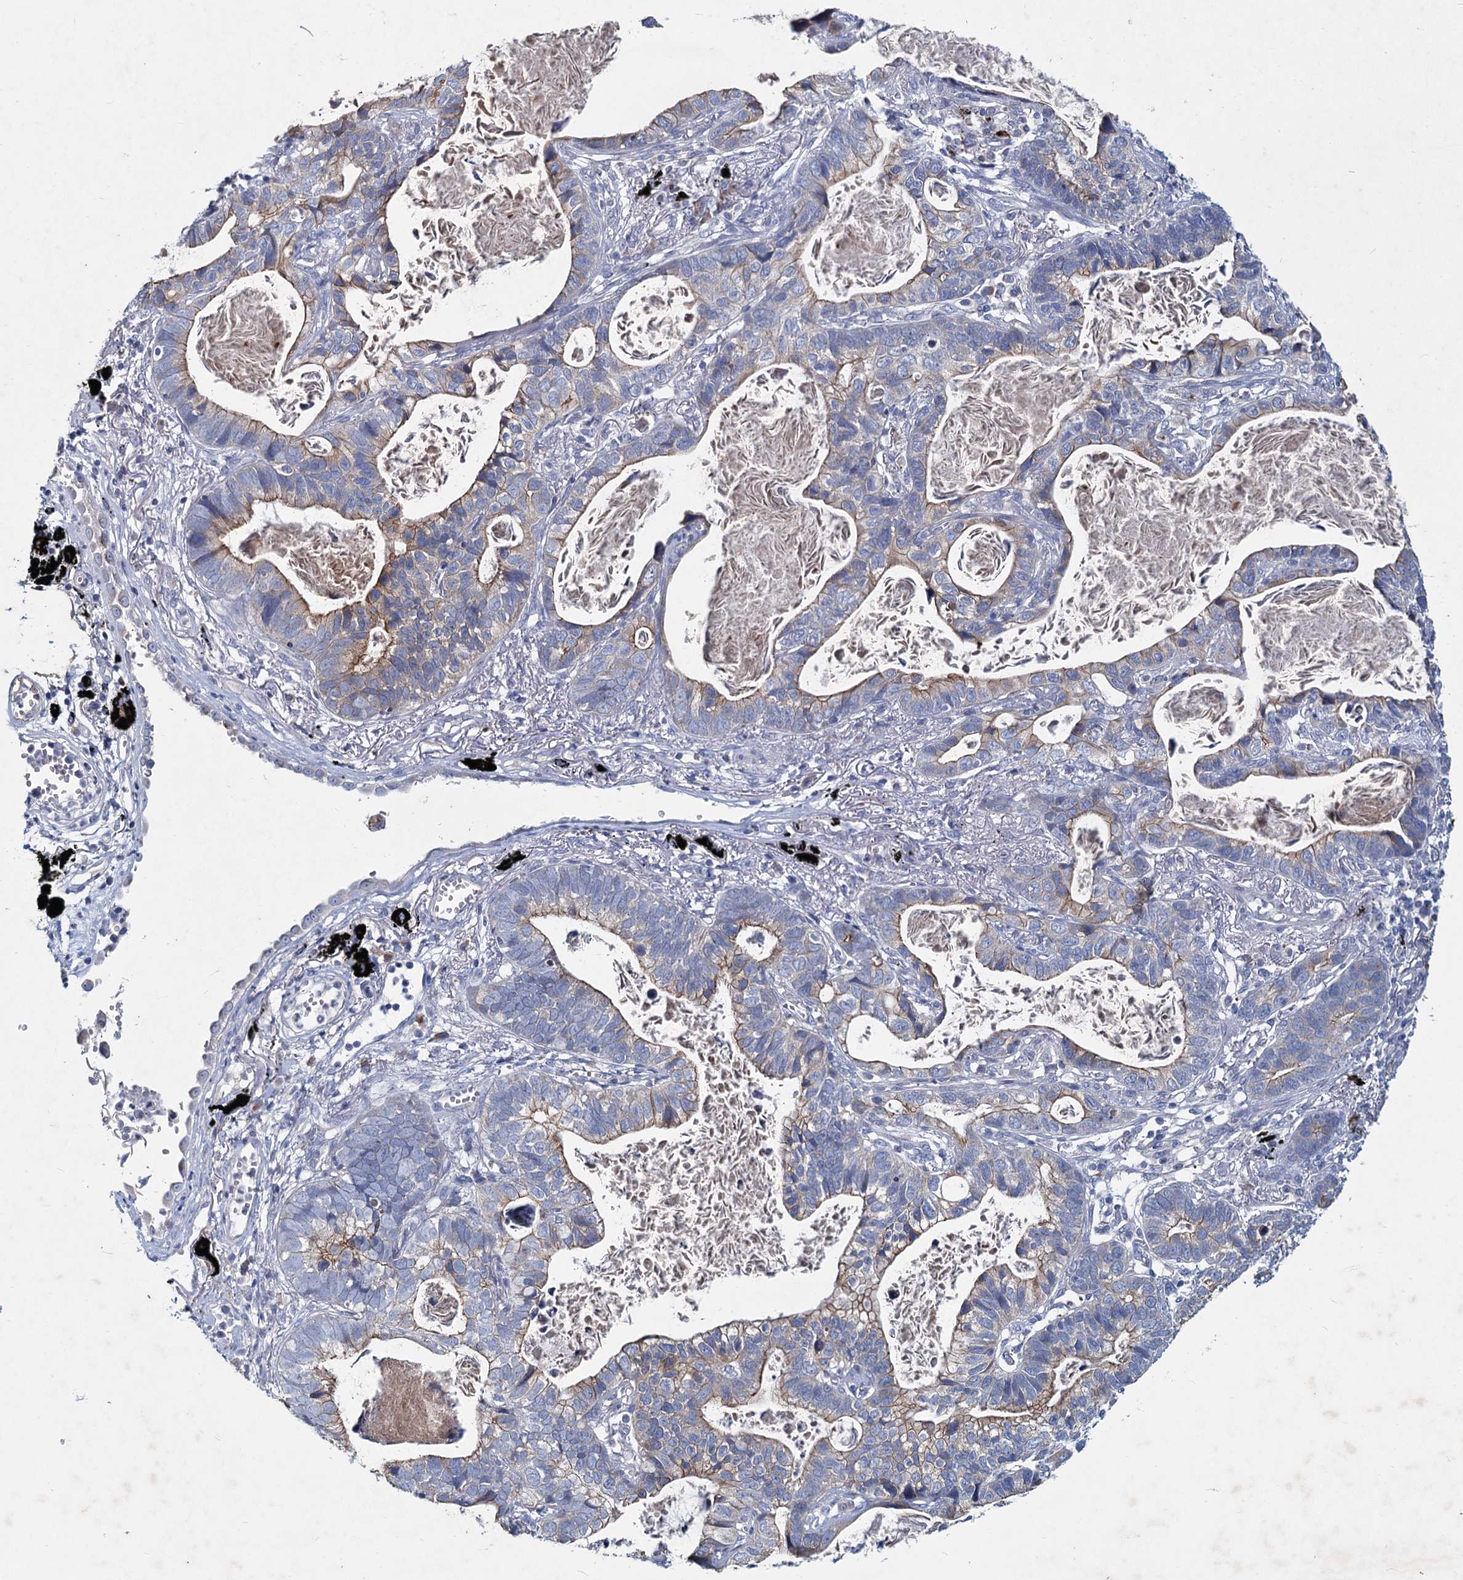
{"staining": {"intensity": "moderate", "quantity": "25%-75%", "location": "cytoplasmic/membranous"}, "tissue": "lung cancer", "cell_type": "Tumor cells", "image_type": "cancer", "snomed": [{"axis": "morphology", "description": "Adenocarcinoma, NOS"}, {"axis": "topography", "description": "Lung"}], "caption": "Moderate cytoplasmic/membranous expression for a protein is seen in about 25%-75% of tumor cells of adenocarcinoma (lung) using immunohistochemistry (IHC).", "gene": "TMX2", "patient": {"sex": "male", "age": 67}}